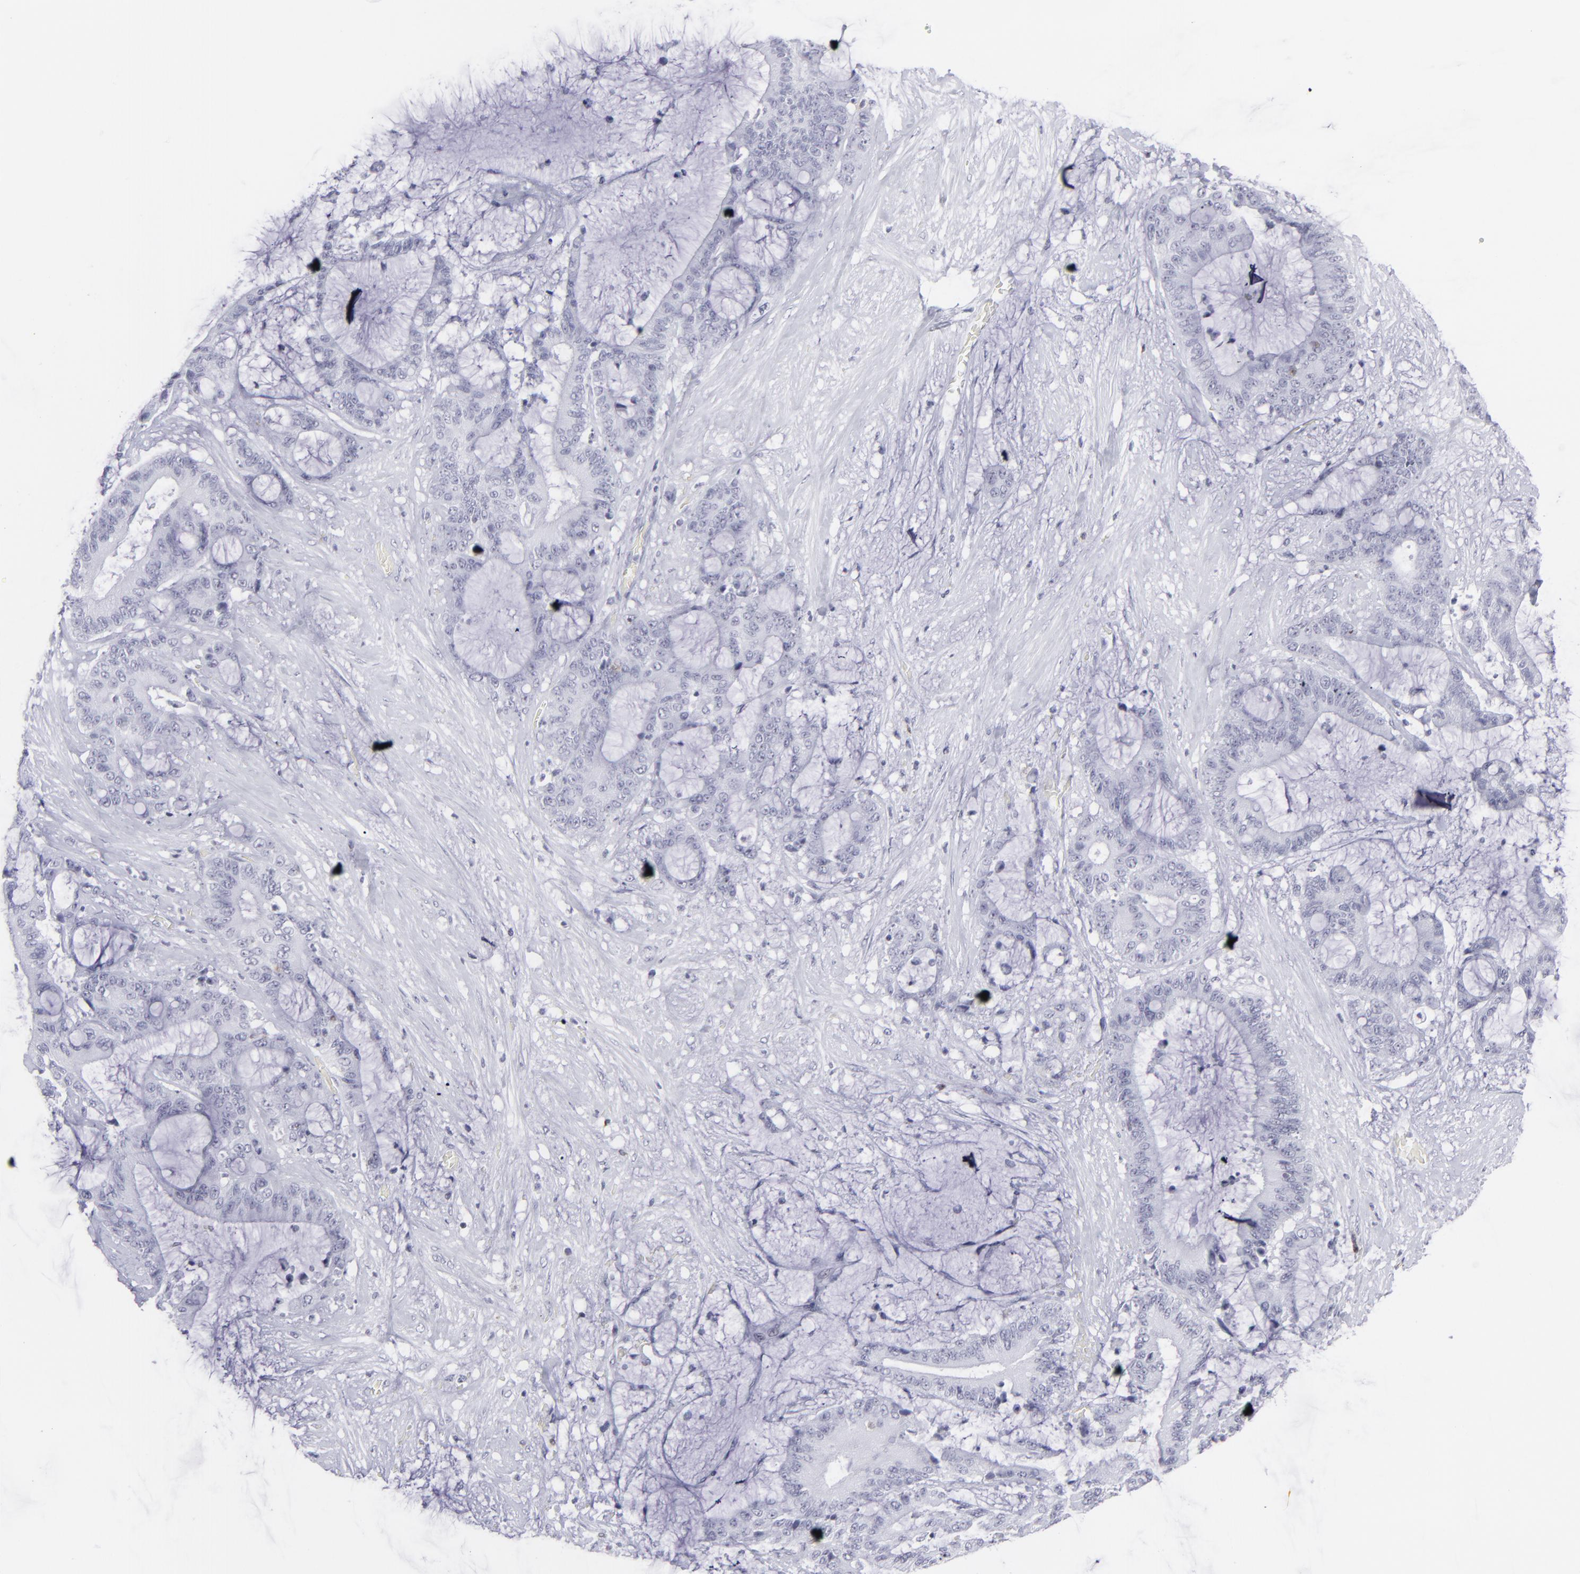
{"staining": {"intensity": "negative", "quantity": "none", "location": "none"}, "tissue": "liver cancer", "cell_type": "Tumor cells", "image_type": "cancer", "snomed": [{"axis": "morphology", "description": "Cholangiocarcinoma"}, {"axis": "topography", "description": "Liver"}], "caption": "This is an immunohistochemistry micrograph of liver cancer. There is no staining in tumor cells.", "gene": "CD7", "patient": {"sex": "female", "age": 73}}